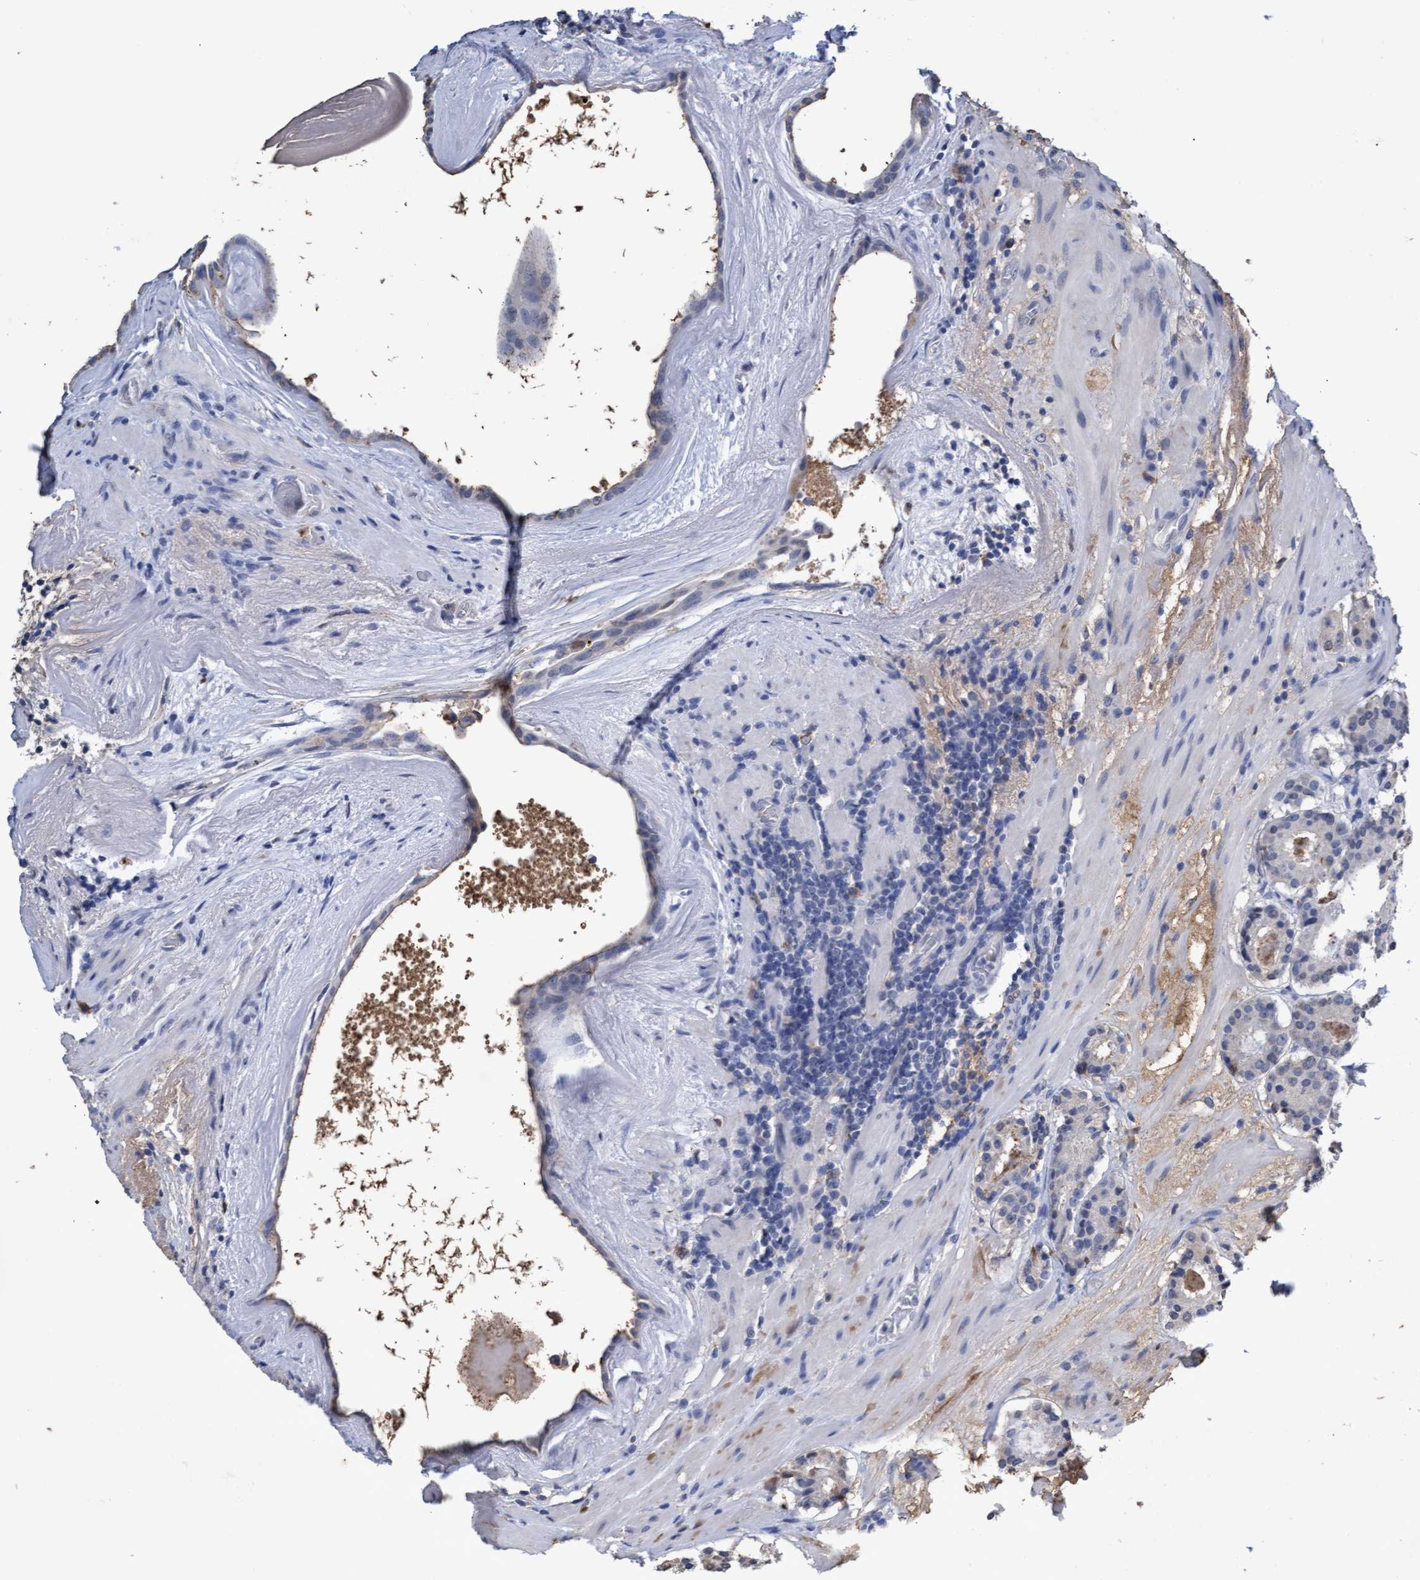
{"staining": {"intensity": "negative", "quantity": "none", "location": "none"}, "tissue": "prostate cancer", "cell_type": "Tumor cells", "image_type": "cancer", "snomed": [{"axis": "morphology", "description": "Adenocarcinoma, Low grade"}, {"axis": "topography", "description": "Prostate"}], "caption": "This photomicrograph is of prostate low-grade adenocarcinoma stained with immunohistochemistry to label a protein in brown with the nuclei are counter-stained blue. There is no expression in tumor cells.", "gene": "GPR39", "patient": {"sex": "male", "age": 69}}